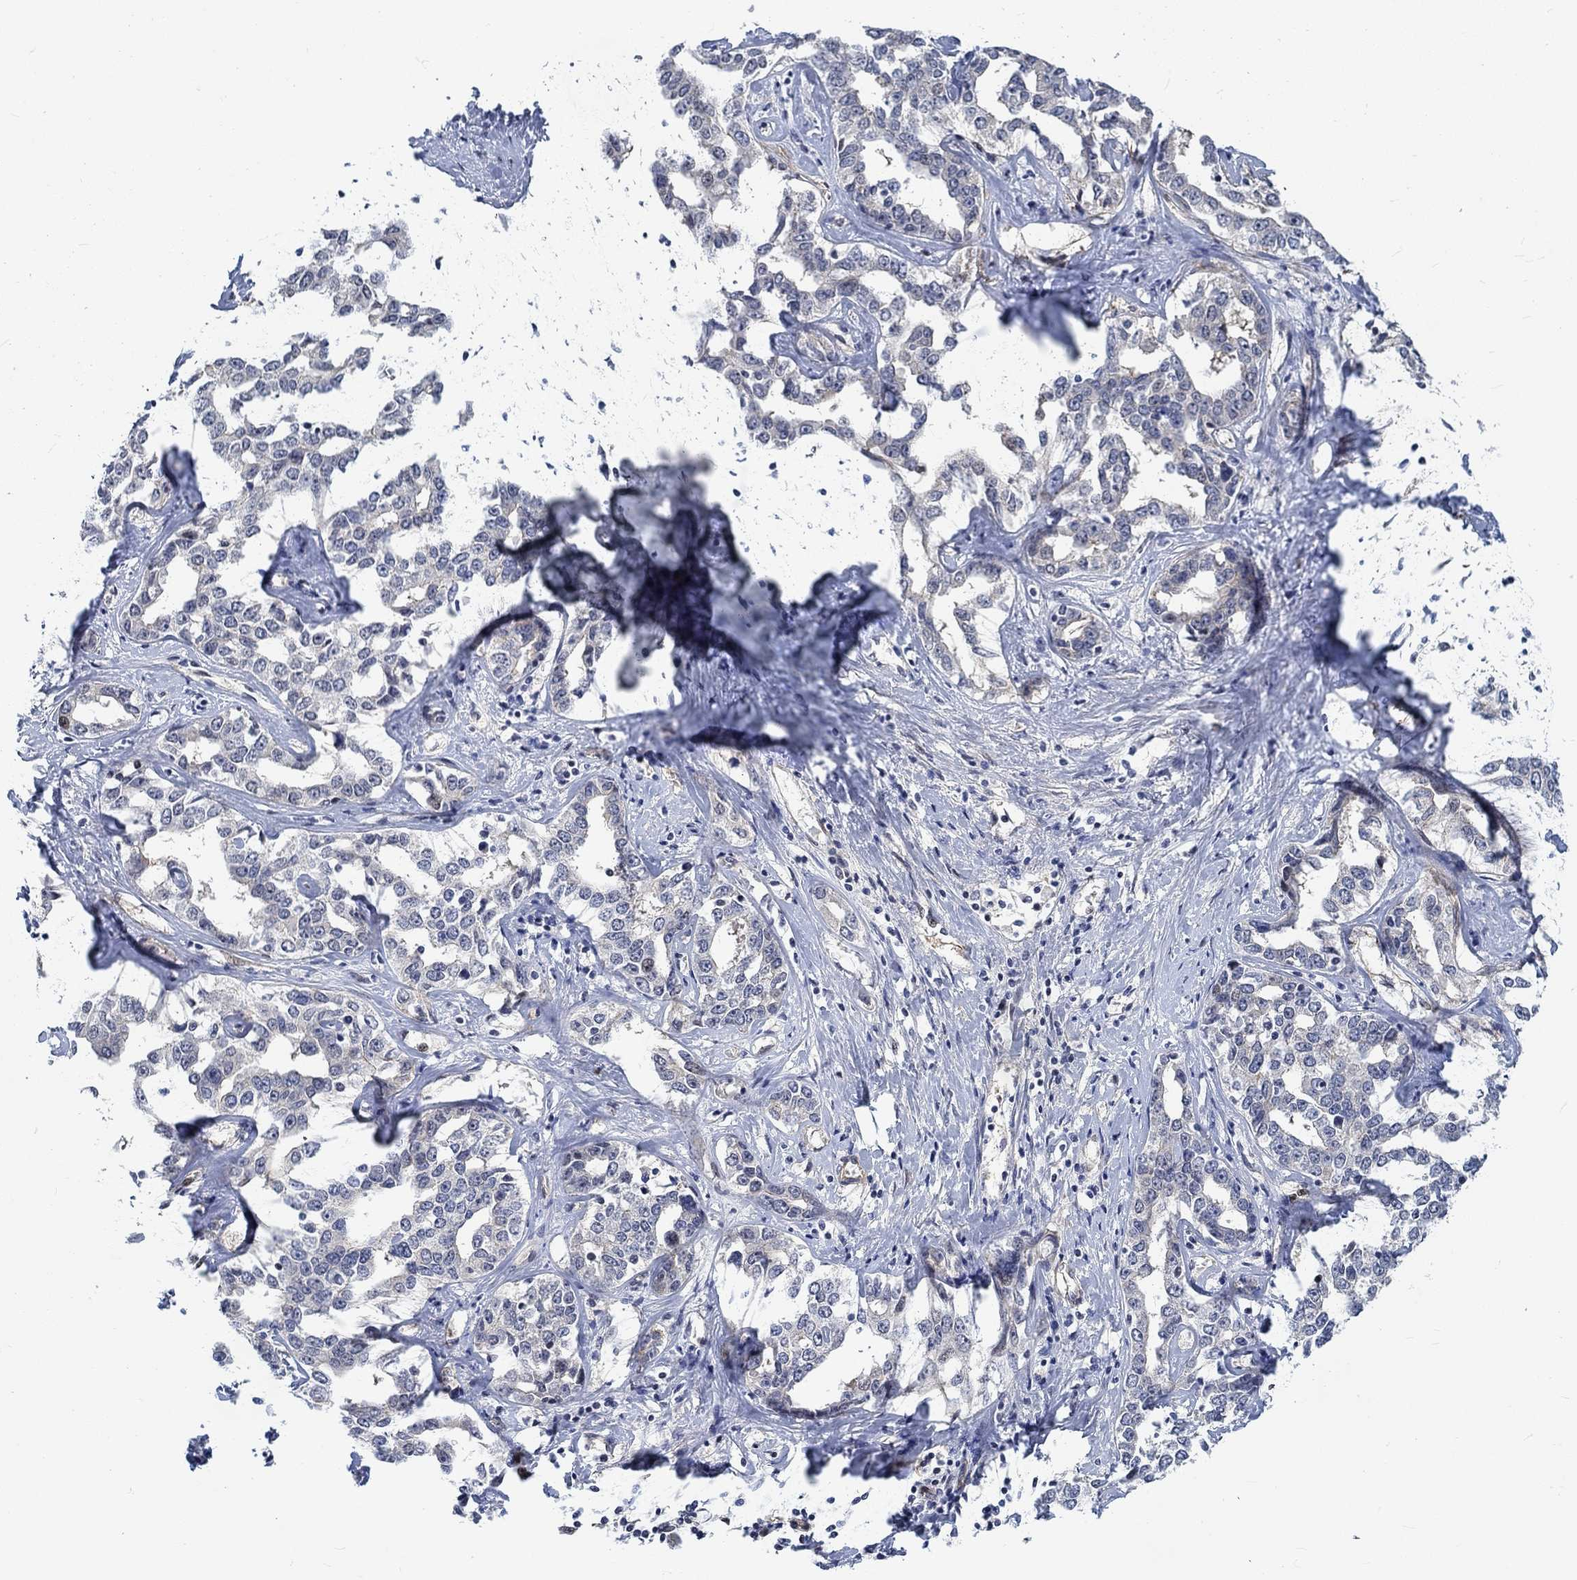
{"staining": {"intensity": "negative", "quantity": "none", "location": "none"}, "tissue": "liver cancer", "cell_type": "Tumor cells", "image_type": "cancer", "snomed": [{"axis": "morphology", "description": "Cholangiocarcinoma"}, {"axis": "topography", "description": "Liver"}], "caption": "Protein analysis of liver cancer (cholangiocarcinoma) displays no significant expression in tumor cells.", "gene": "KCNH8", "patient": {"sex": "male", "age": 59}}